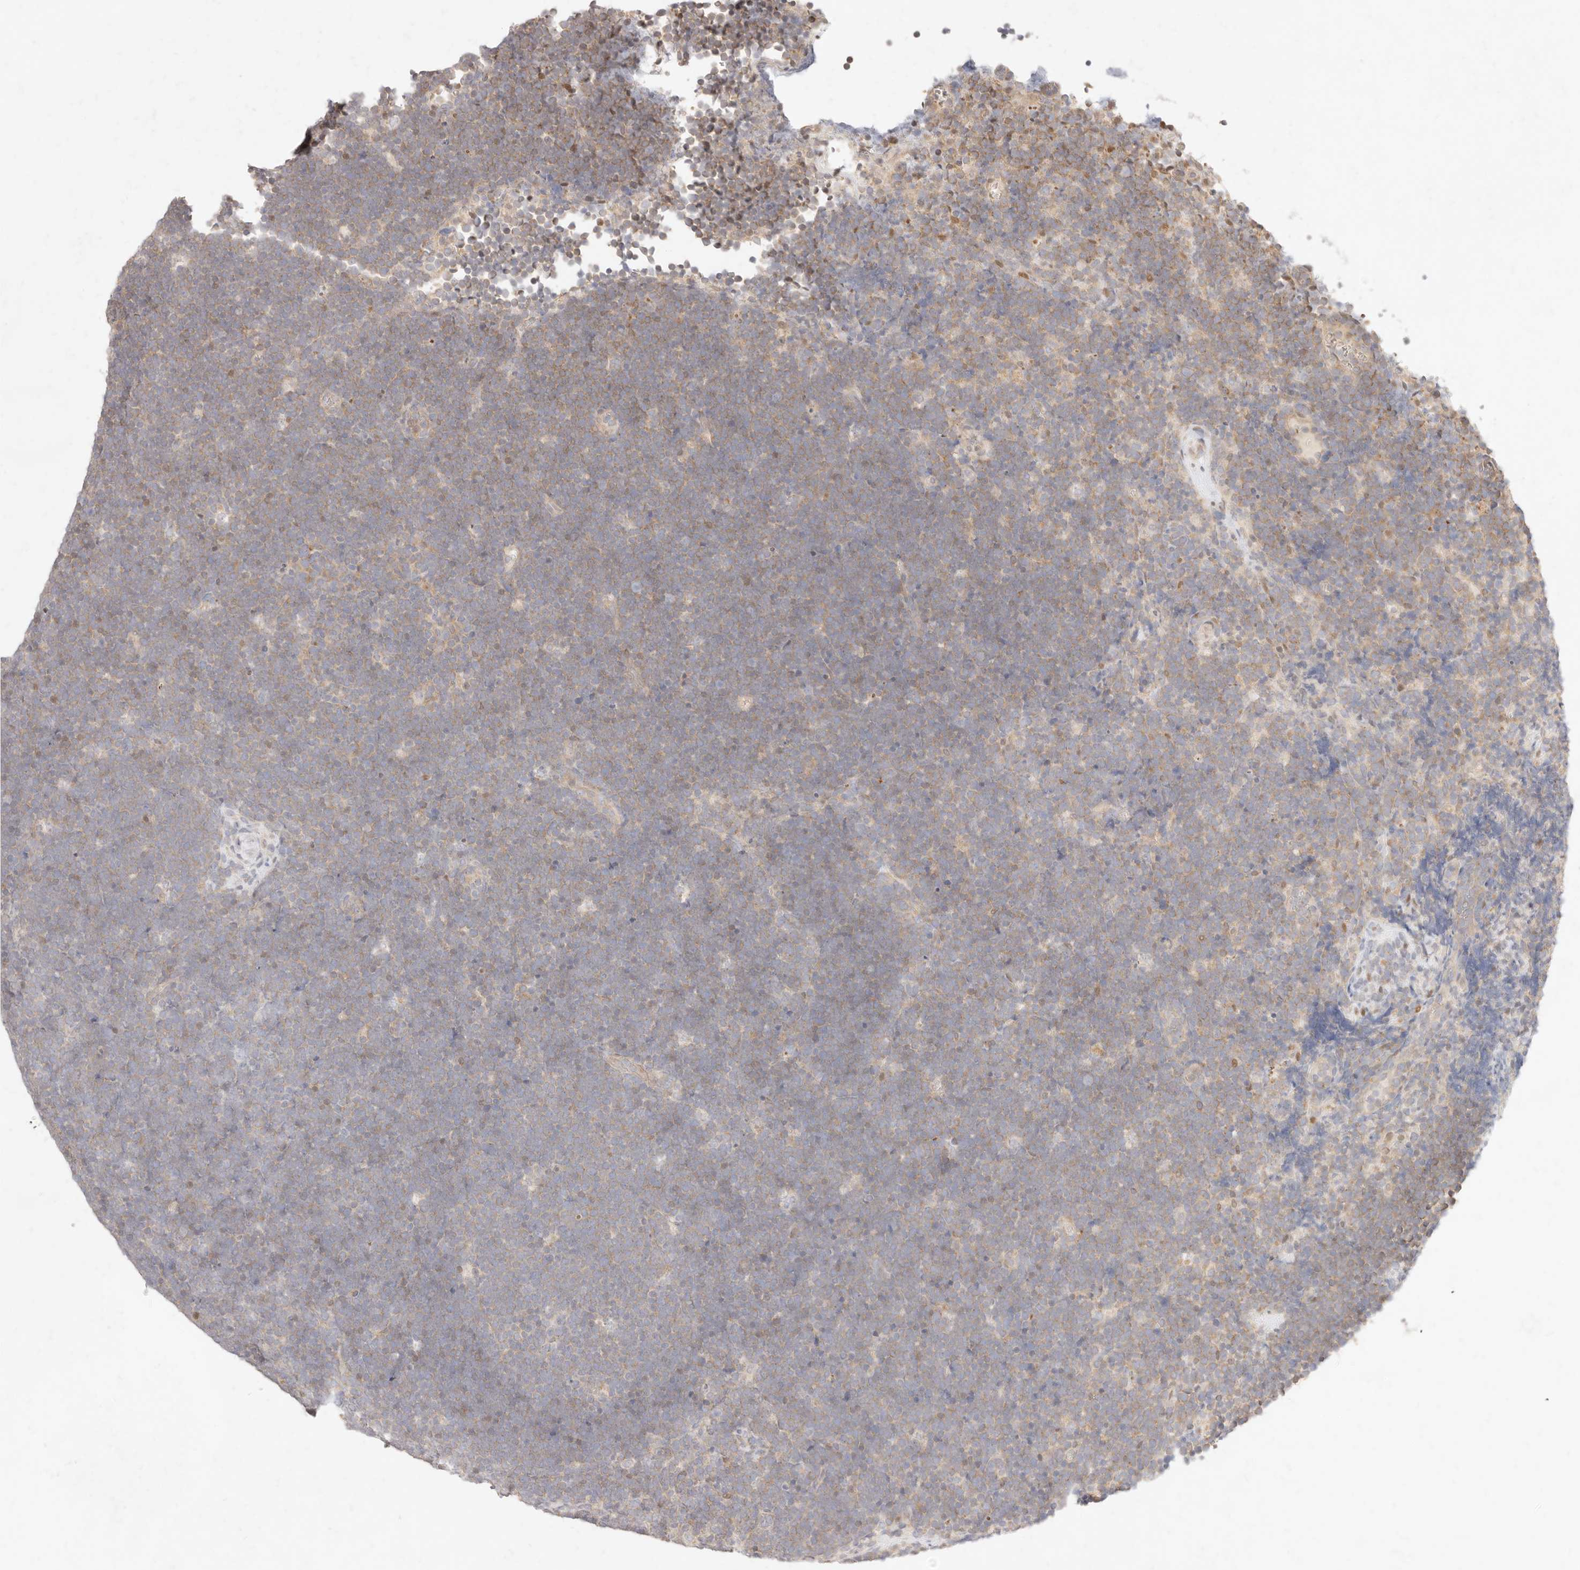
{"staining": {"intensity": "weak", "quantity": ">75%", "location": "cytoplasmic/membranous"}, "tissue": "lymphoma", "cell_type": "Tumor cells", "image_type": "cancer", "snomed": [{"axis": "morphology", "description": "Malignant lymphoma, non-Hodgkin's type, High grade"}, {"axis": "topography", "description": "Lymph node"}], "caption": "This histopathology image displays IHC staining of lymphoma, with low weak cytoplasmic/membranous expression in approximately >75% of tumor cells.", "gene": "ASCL3", "patient": {"sex": "male", "age": 13}}